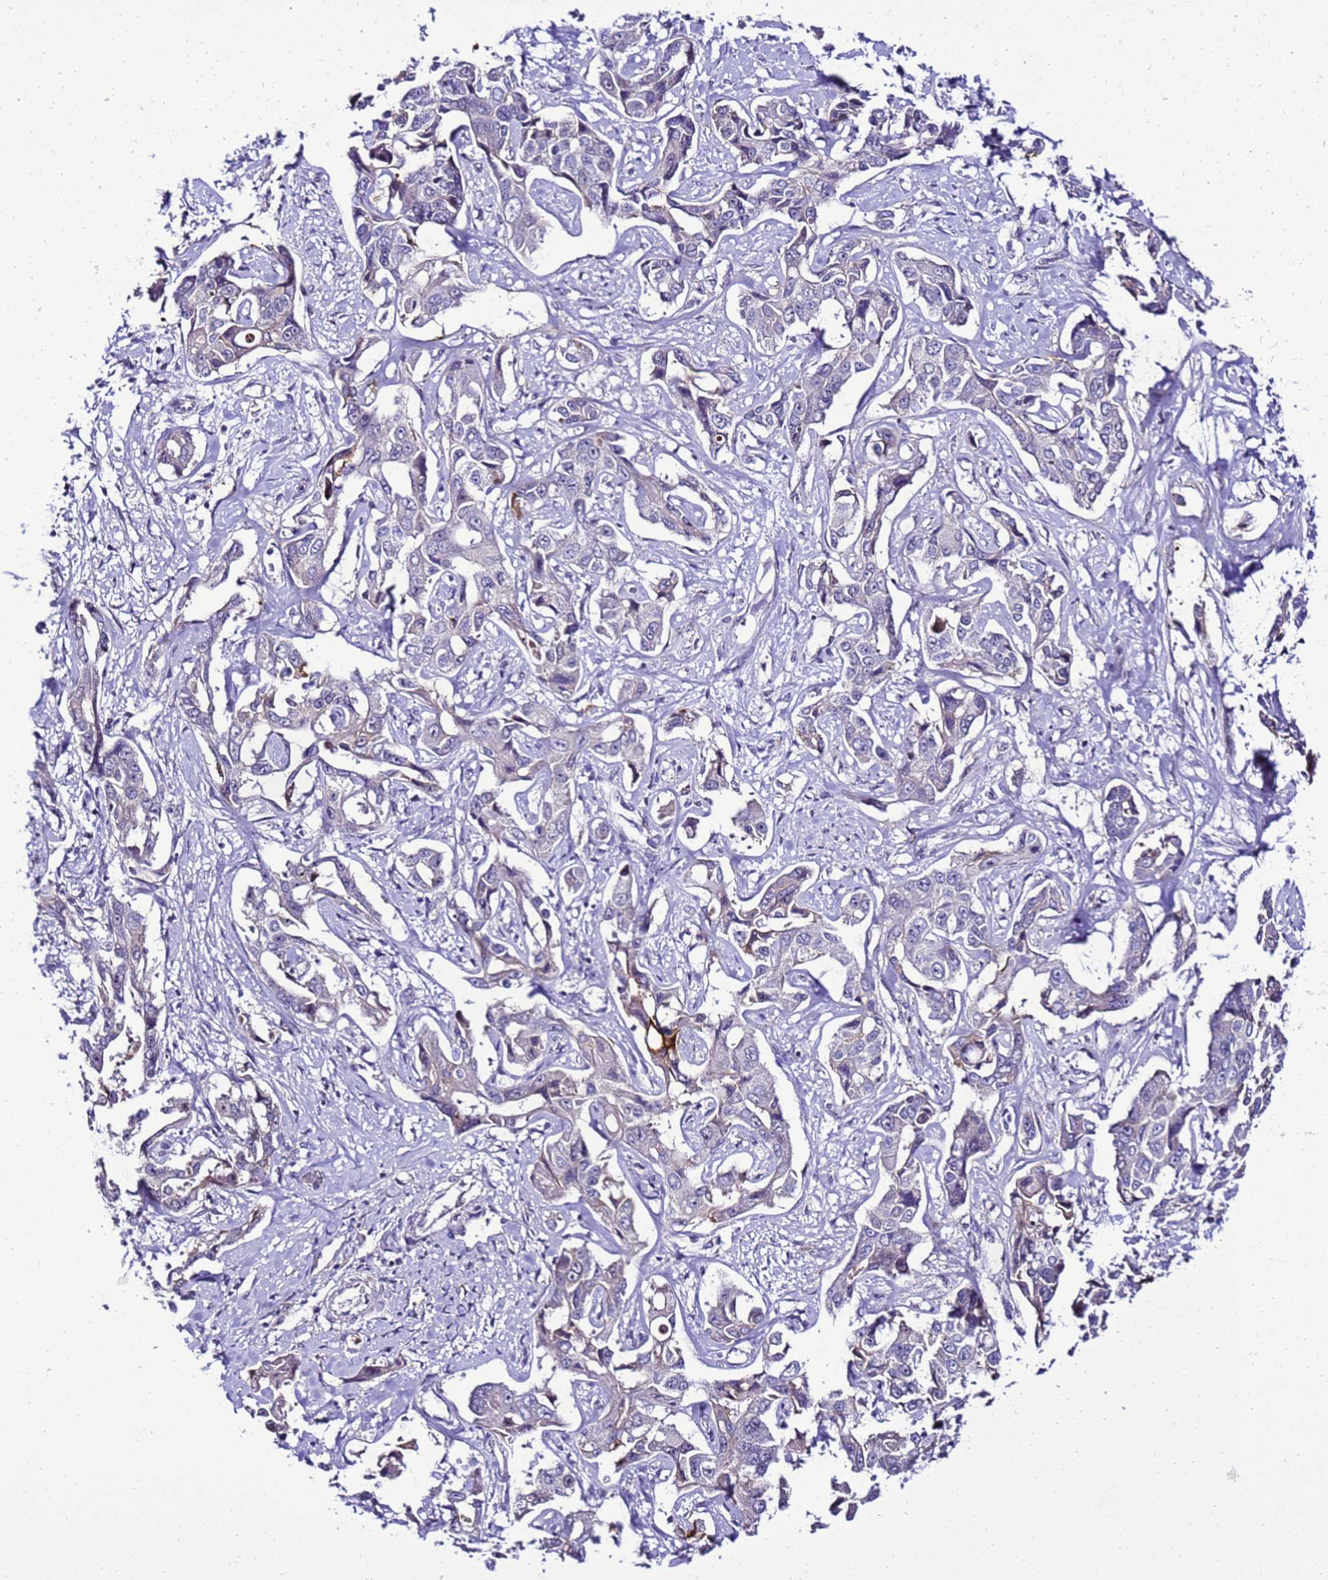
{"staining": {"intensity": "negative", "quantity": "none", "location": "none"}, "tissue": "liver cancer", "cell_type": "Tumor cells", "image_type": "cancer", "snomed": [{"axis": "morphology", "description": "Cholangiocarcinoma"}, {"axis": "topography", "description": "Liver"}], "caption": "Human liver cholangiocarcinoma stained for a protein using immunohistochemistry reveals no positivity in tumor cells.", "gene": "C19orf47", "patient": {"sex": "male", "age": 59}}